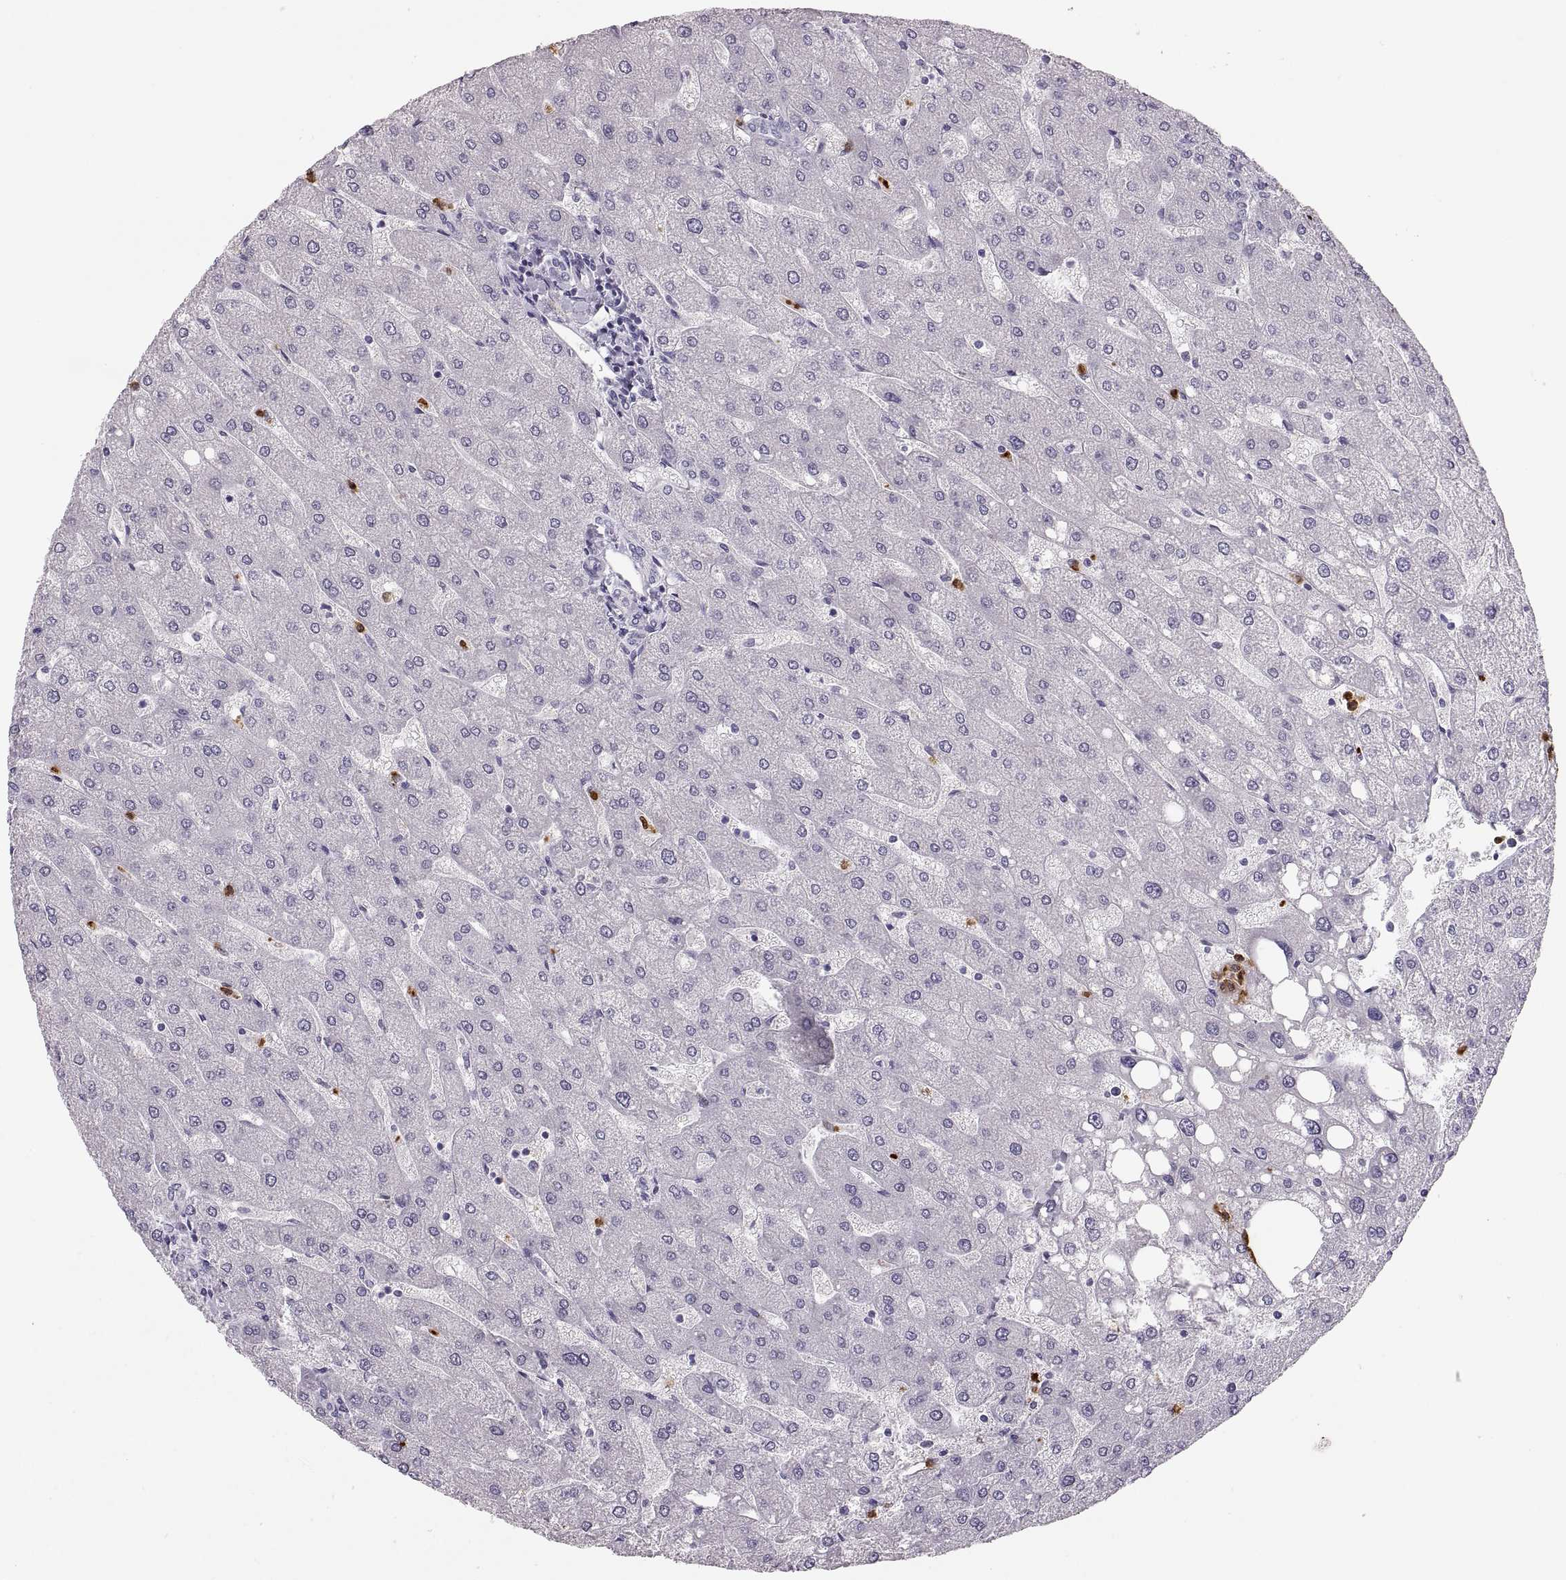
{"staining": {"intensity": "negative", "quantity": "none", "location": "none"}, "tissue": "liver", "cell_type": "Cholangiocytes", "image_type": "normal", "snomed": [{"axis": "morphology", "description": "Normal tissue, NOS"}, {"axis": "topography", "description": "Liver"}], "caption": "This is a micrograph of IHC staining of unremarkable liver, which shows no positivity in cholangiocytes. (DAB (3,3'-diaminobenzidine) immunohistochemistry with hematoxylin counter stain).", "gene": "MILR1", "patient": {"sex": "male", "age": 67}}